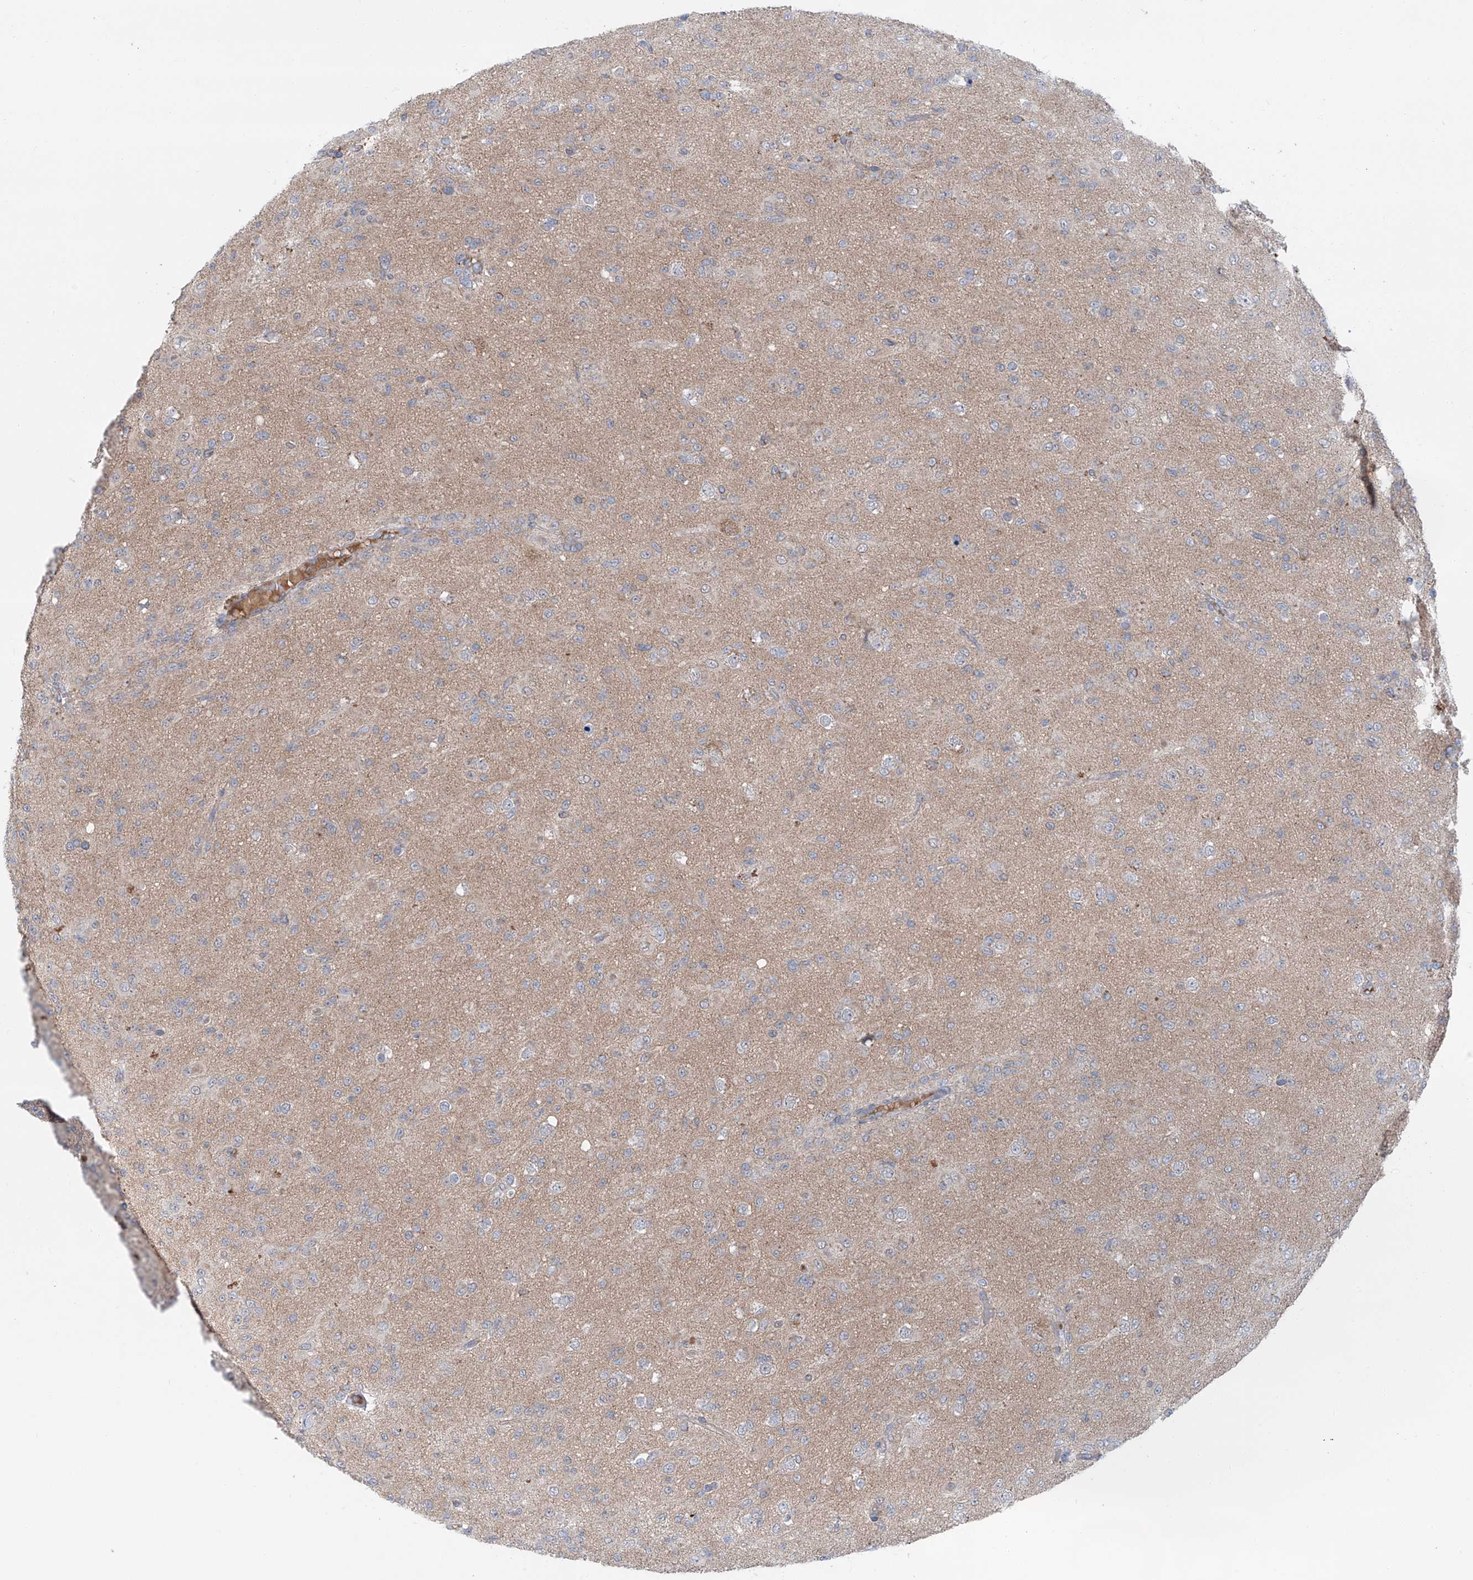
{"staining": {"intensity": "weak", "quantity": "<25%", "location": "cytoplasmic/membranous"}, "tissue": "glioma", "cell_type": "Tumor cells", "image_type": "cancer", "snomed": [{"axis": "morphology", "description": "Glioma, malignant, Low grade"}, {"axis": "topography", "description": "Brain"}], "caption": "A high-resolution micrograph shows IHC staining of malignant glioma (low-grade), which reveals no significant expression in tumor cells.", "gene": "SIX4", "patient": {"sex": "male", "age": 65}}